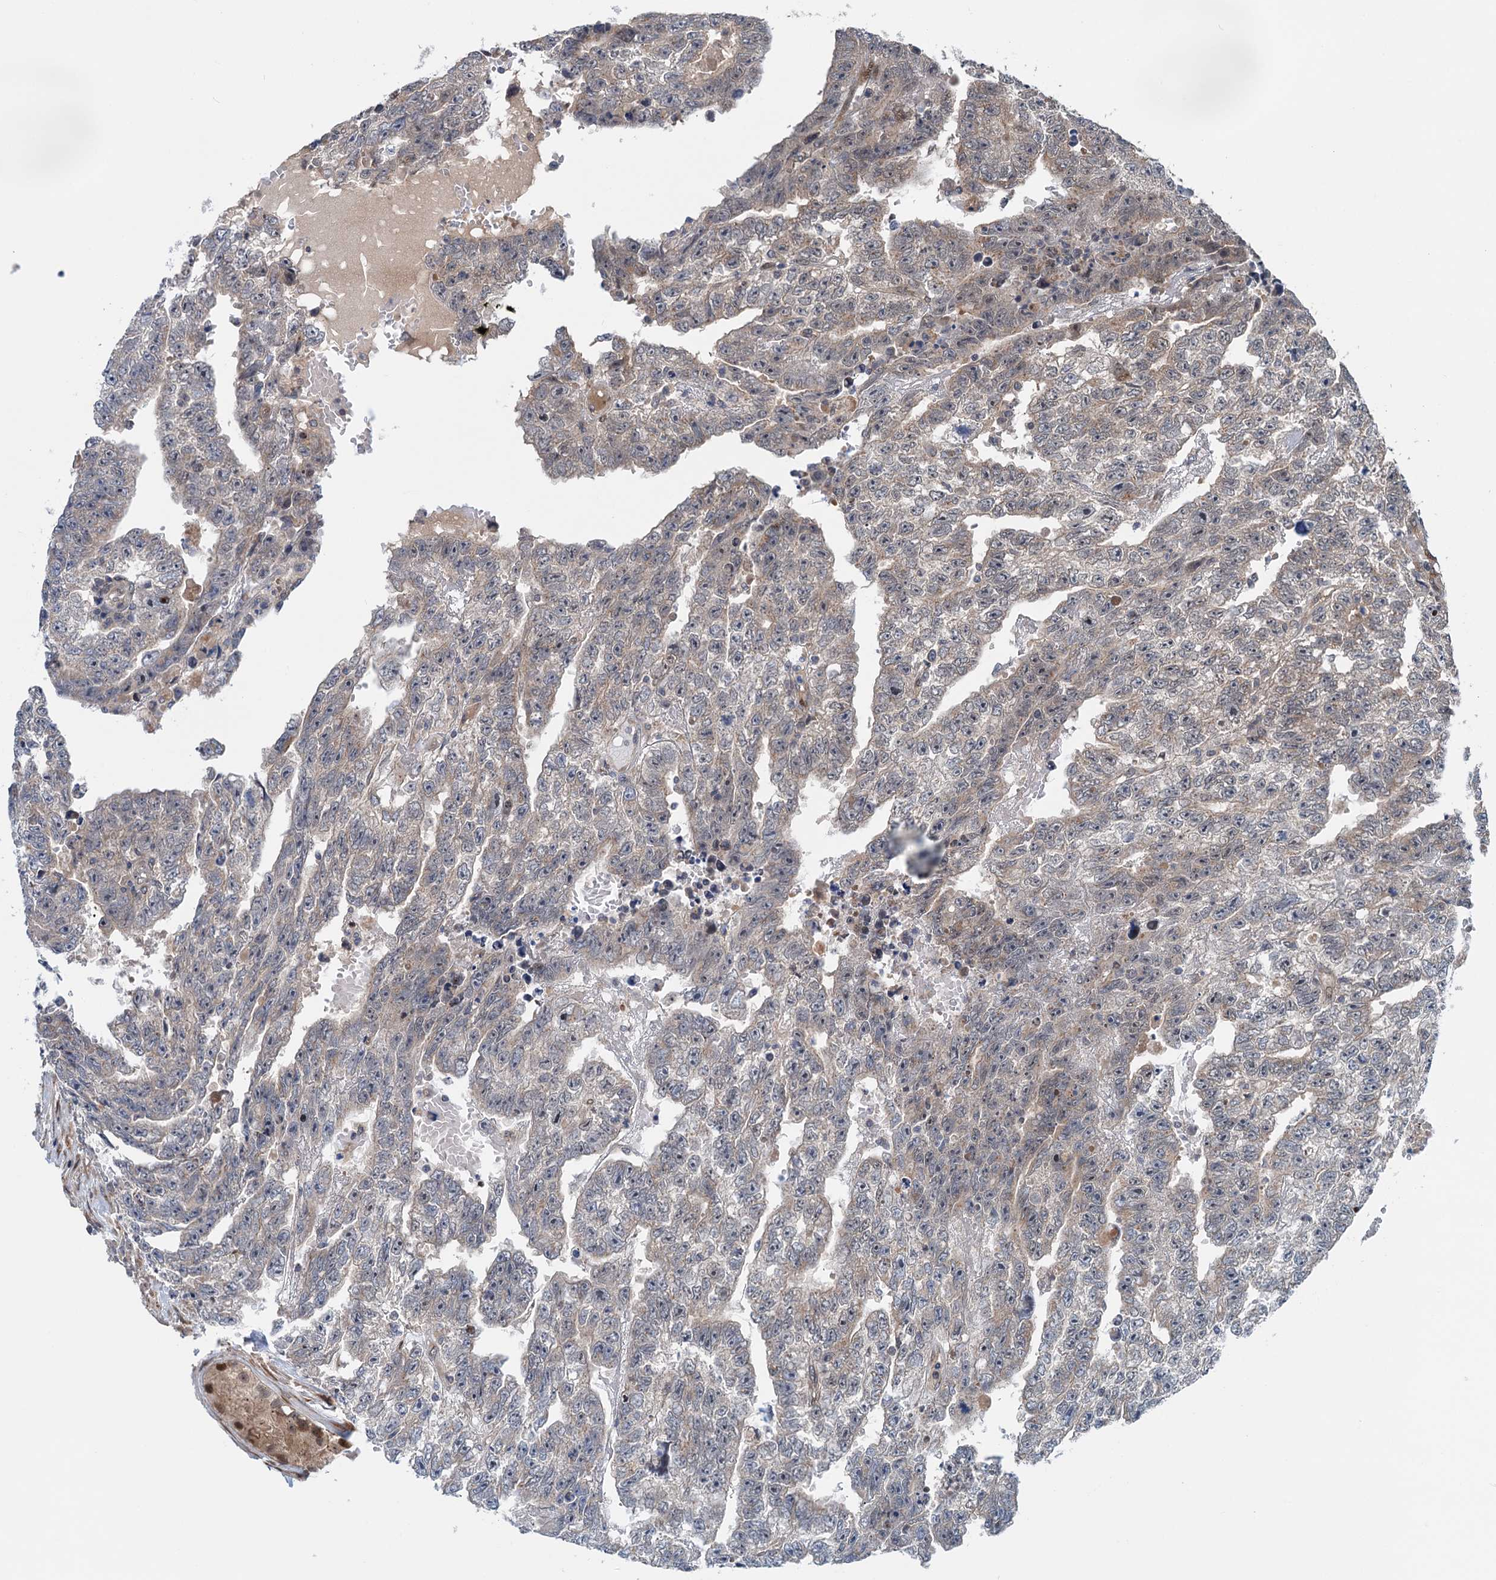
{"staining": {"intensity": "weak", "quantity": "25%-75%", "location": "cytoplasmic/membranous"}, "tissue": "testis cancer", "cell_type": "Tumor cells", "image_type": "cancer", "snomed": [{"axis": "morphology", "description": "Carcinoma, Embryonal, NOS"}, {"axis": "topography", "description": "Testis"}], "caption": "There is low levels of weak cytoplasmic/membranous expression in tumor cells of embryonal carcinoma (testis), as demonstrated by immunohistochemical staining (brown color).", "gene": "DYNC2I2", "patient": {"sex": "male", "age": 25}}